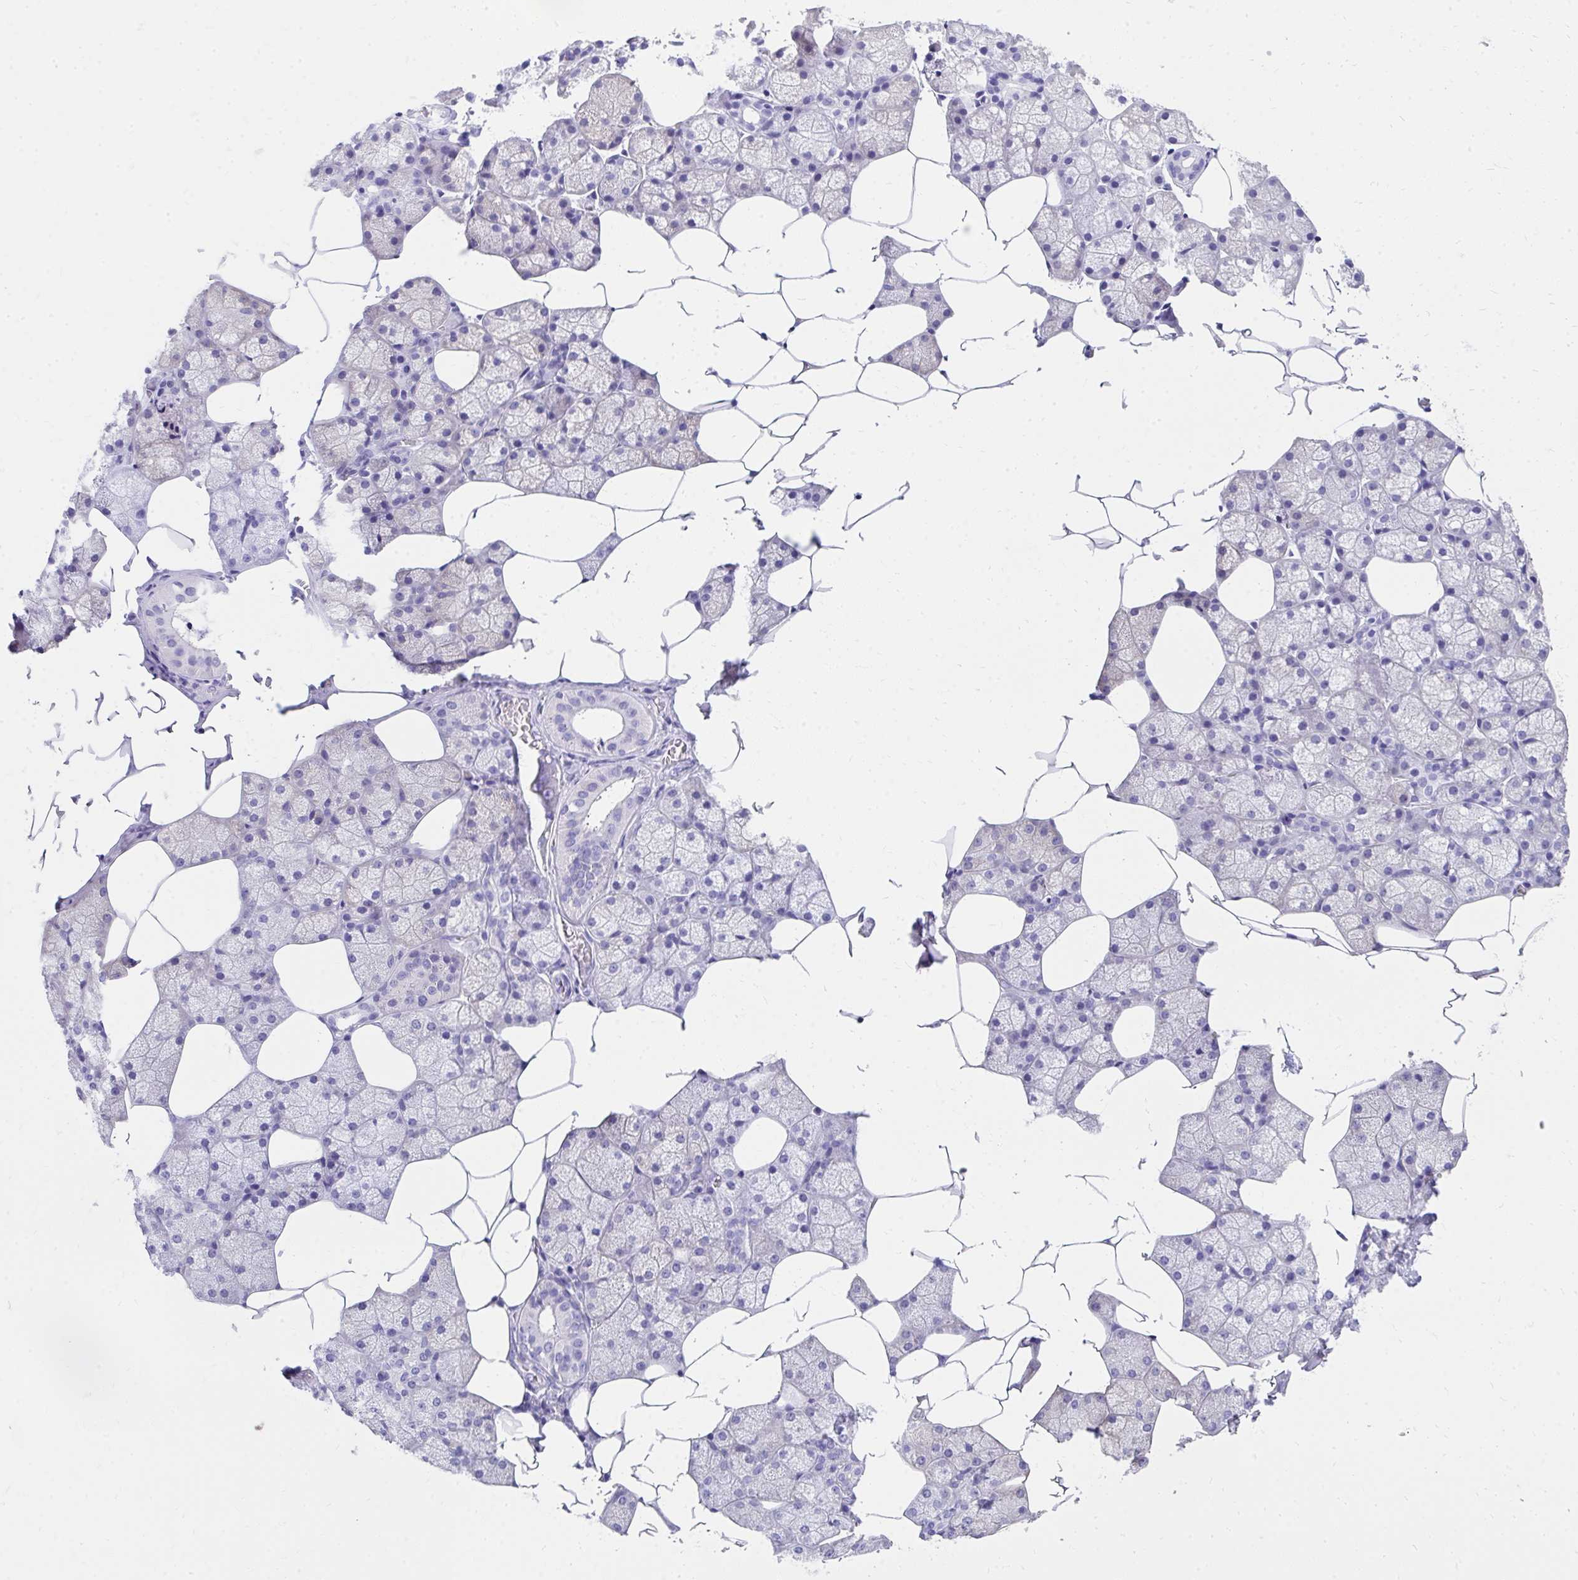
{"staining": {"intensity": "negative", "quantity": "none", "location": "none"}, "tissue": "salivary gland", "cell_type": "Glandular cells", "image_type": "normal", "snomed": [{"axis": "morphology", "description": "Normal tissue, NOS"}, {"axis": "topography", "description": "Salivary gland"}], "caption": "Benign salivary gland was stained to show a protein in brown. There is no significant staining in glandular cells. The staining was performed using DAB to visualize the protein expression in brown, while the nuclei were stained in blue with hematoxylin (Magnification: 20x).", "gene": "HGD", "patient": {"sex": "female", "age": 43}}